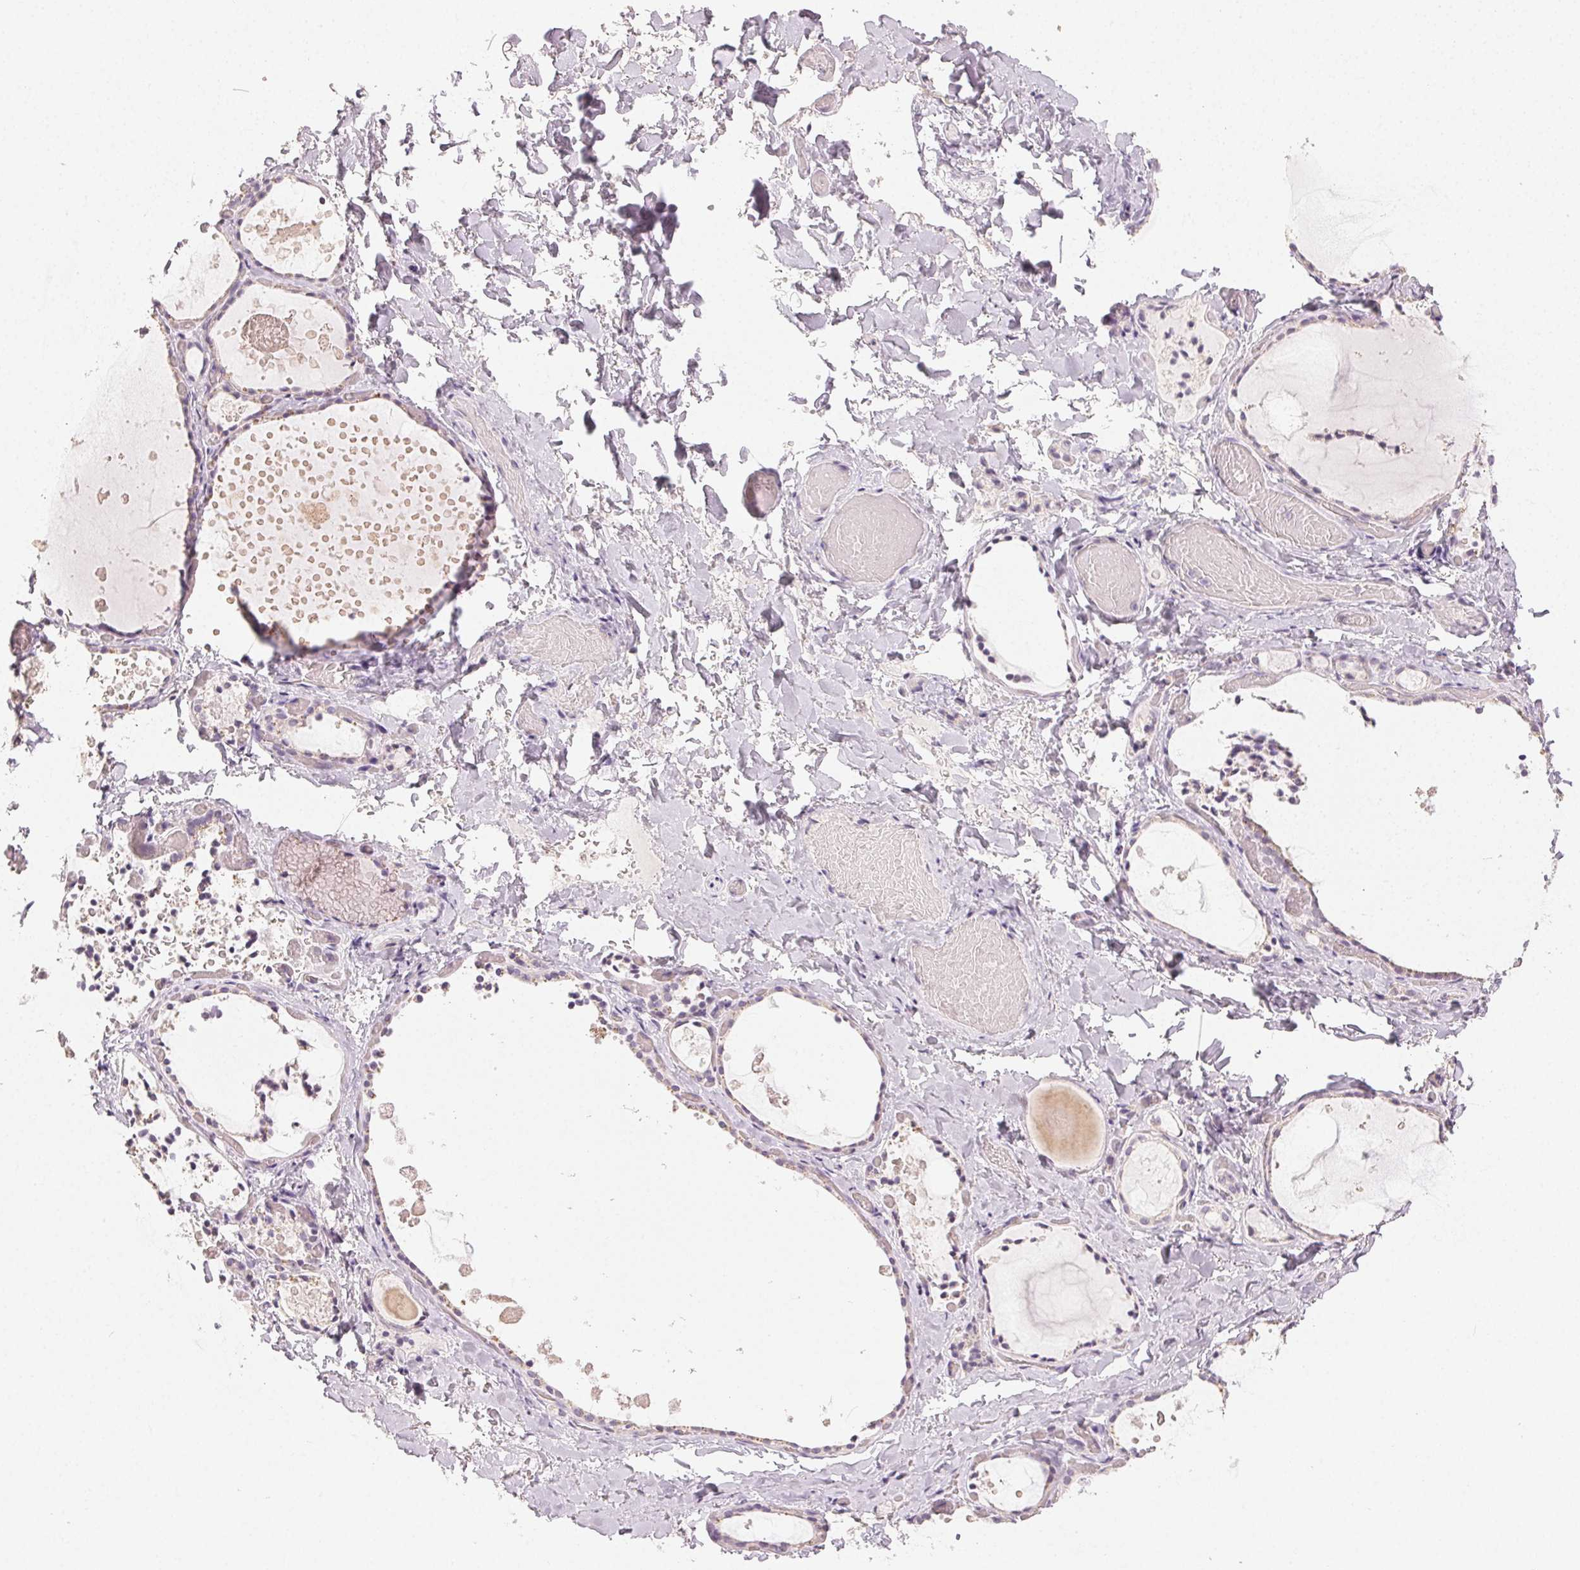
{"staining": {"intensity": "weak", "quantity": "25%-75%", "location": "cytoplasmic/membranous"}, "tissue": "thyroid gland", "cell_type": "Glandular cells", "image_type": "normal", "snomed": [{"axis": "morphology", "description": "Normal tissue, NOS"}, {"axis": "topography", "description": "Thyroid gland"}], "caption": "Thyroid gland was stained to show a protein in brown. There is low levels of weak cytoplasmic/membranous staining in about 25%-75% of glandular cells. (DAB (3,3'-diaminobenzidine) IHC with brightfield microscopy, high magnification).", "gene": "LVRN", "patient": {"sex": "female", "age": 56}}